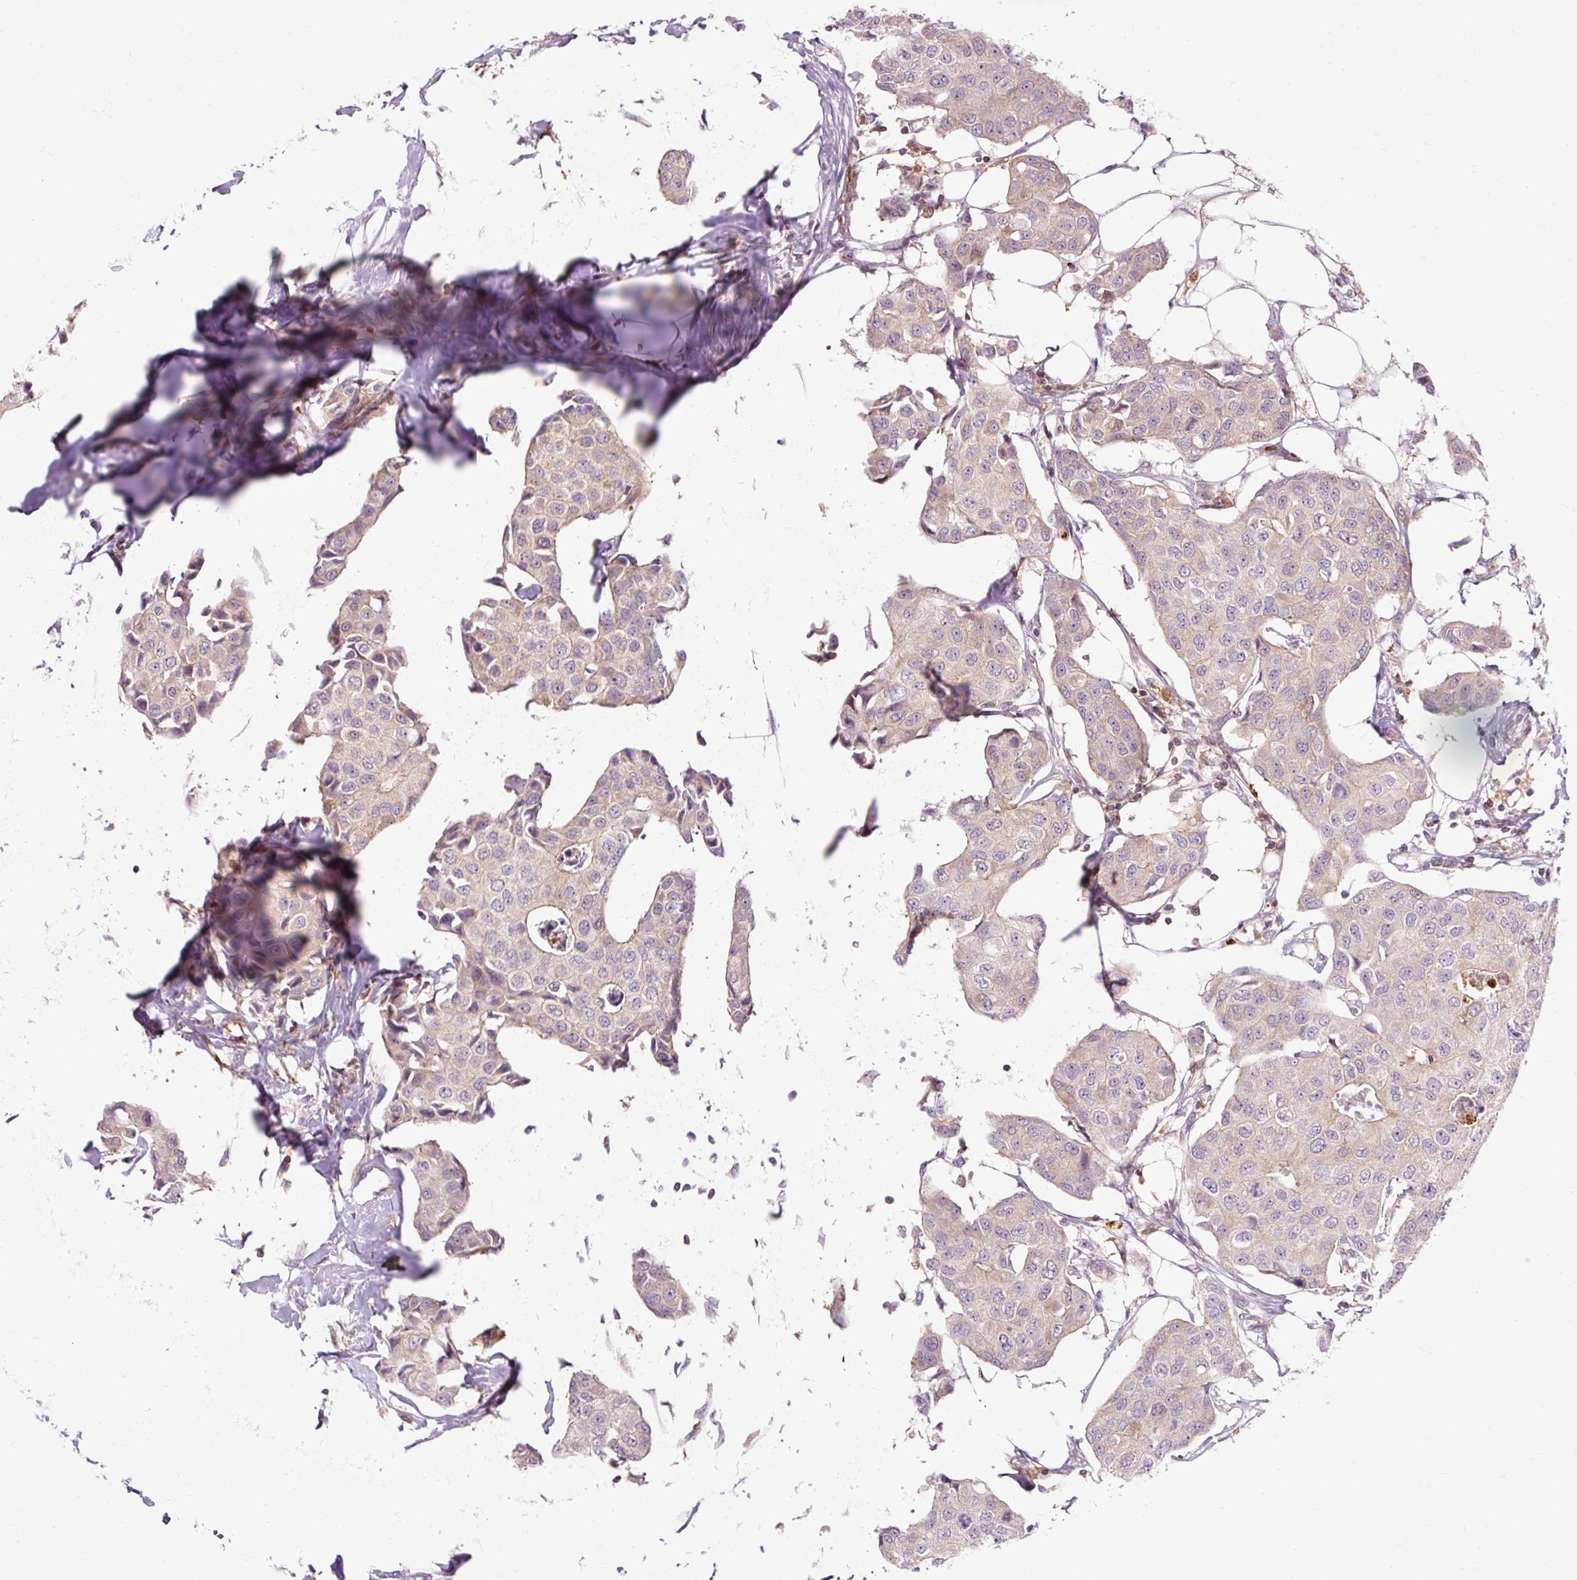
{"staining": {"intensity": "weak", "quantity": "25%-75%", "location": "cytoplasmic/membranous"}, "tissue": "breast cancer", "cell_type": "Tumor cells", "image_type": "cancer", "snomed": [{"axis": "morphology", "description": "Duct carcinoma"}, {"axis": "topography", "description": "Breast"}, {"axis": "topography", "description": "Lymph node"}], "caption": "This photomicrograph demonstrates IHC staining of human breast cancer (intraductal carcinoma), with low weak cytoplasmic/membranous positivity in approximately 25%-75% of tumor cells.", "gene": "CEBPZ", "patient": {"sex": "female", "age": 80}}